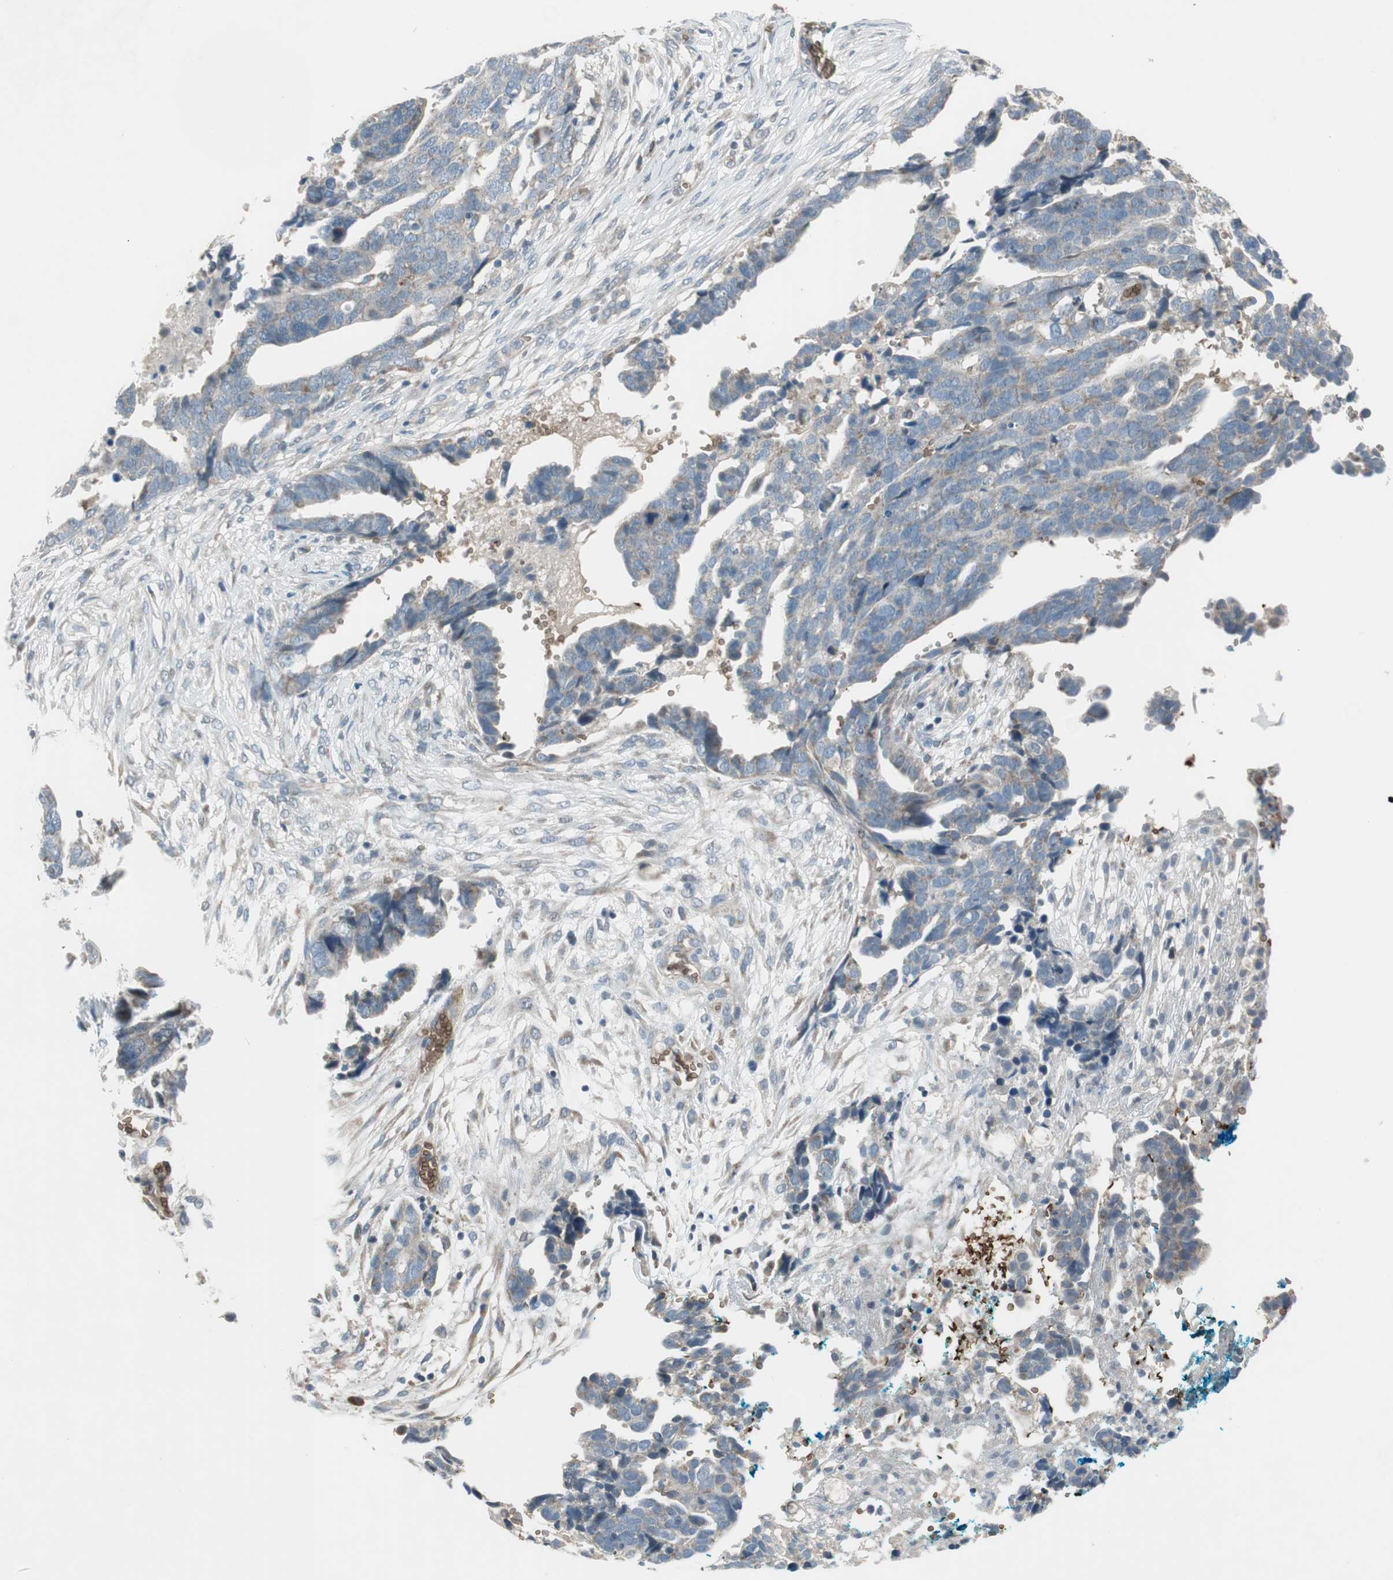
{"staining": {"intensity": "weak", "quantity": "25%-75%", "location": "cytoplasmic/membranous"}, "tissue": "ovarian cancer", "cell_type": "Tumor cells", "image_type": "cancer", "snomed": [{"axis": "morphology", "description": "Normal tissue, NOS"}, {"axis": "morphology", "description": "Cystadenocarcinoma, serous, NOS"}, {"axis": "topography", "description": "Fallopian tube"}, {"axis": "topography", "description": "Ovary"}], "caption": "Brown immunohistochemical staining in human ovarian cancer (serous cystadenocarcinoma) reveals weak cytoplasmic/membranous positivity in approximately 25%-75% of tumor cells.", "gene": "GYPC", "patient": {"sex": "female", "age": 56}}